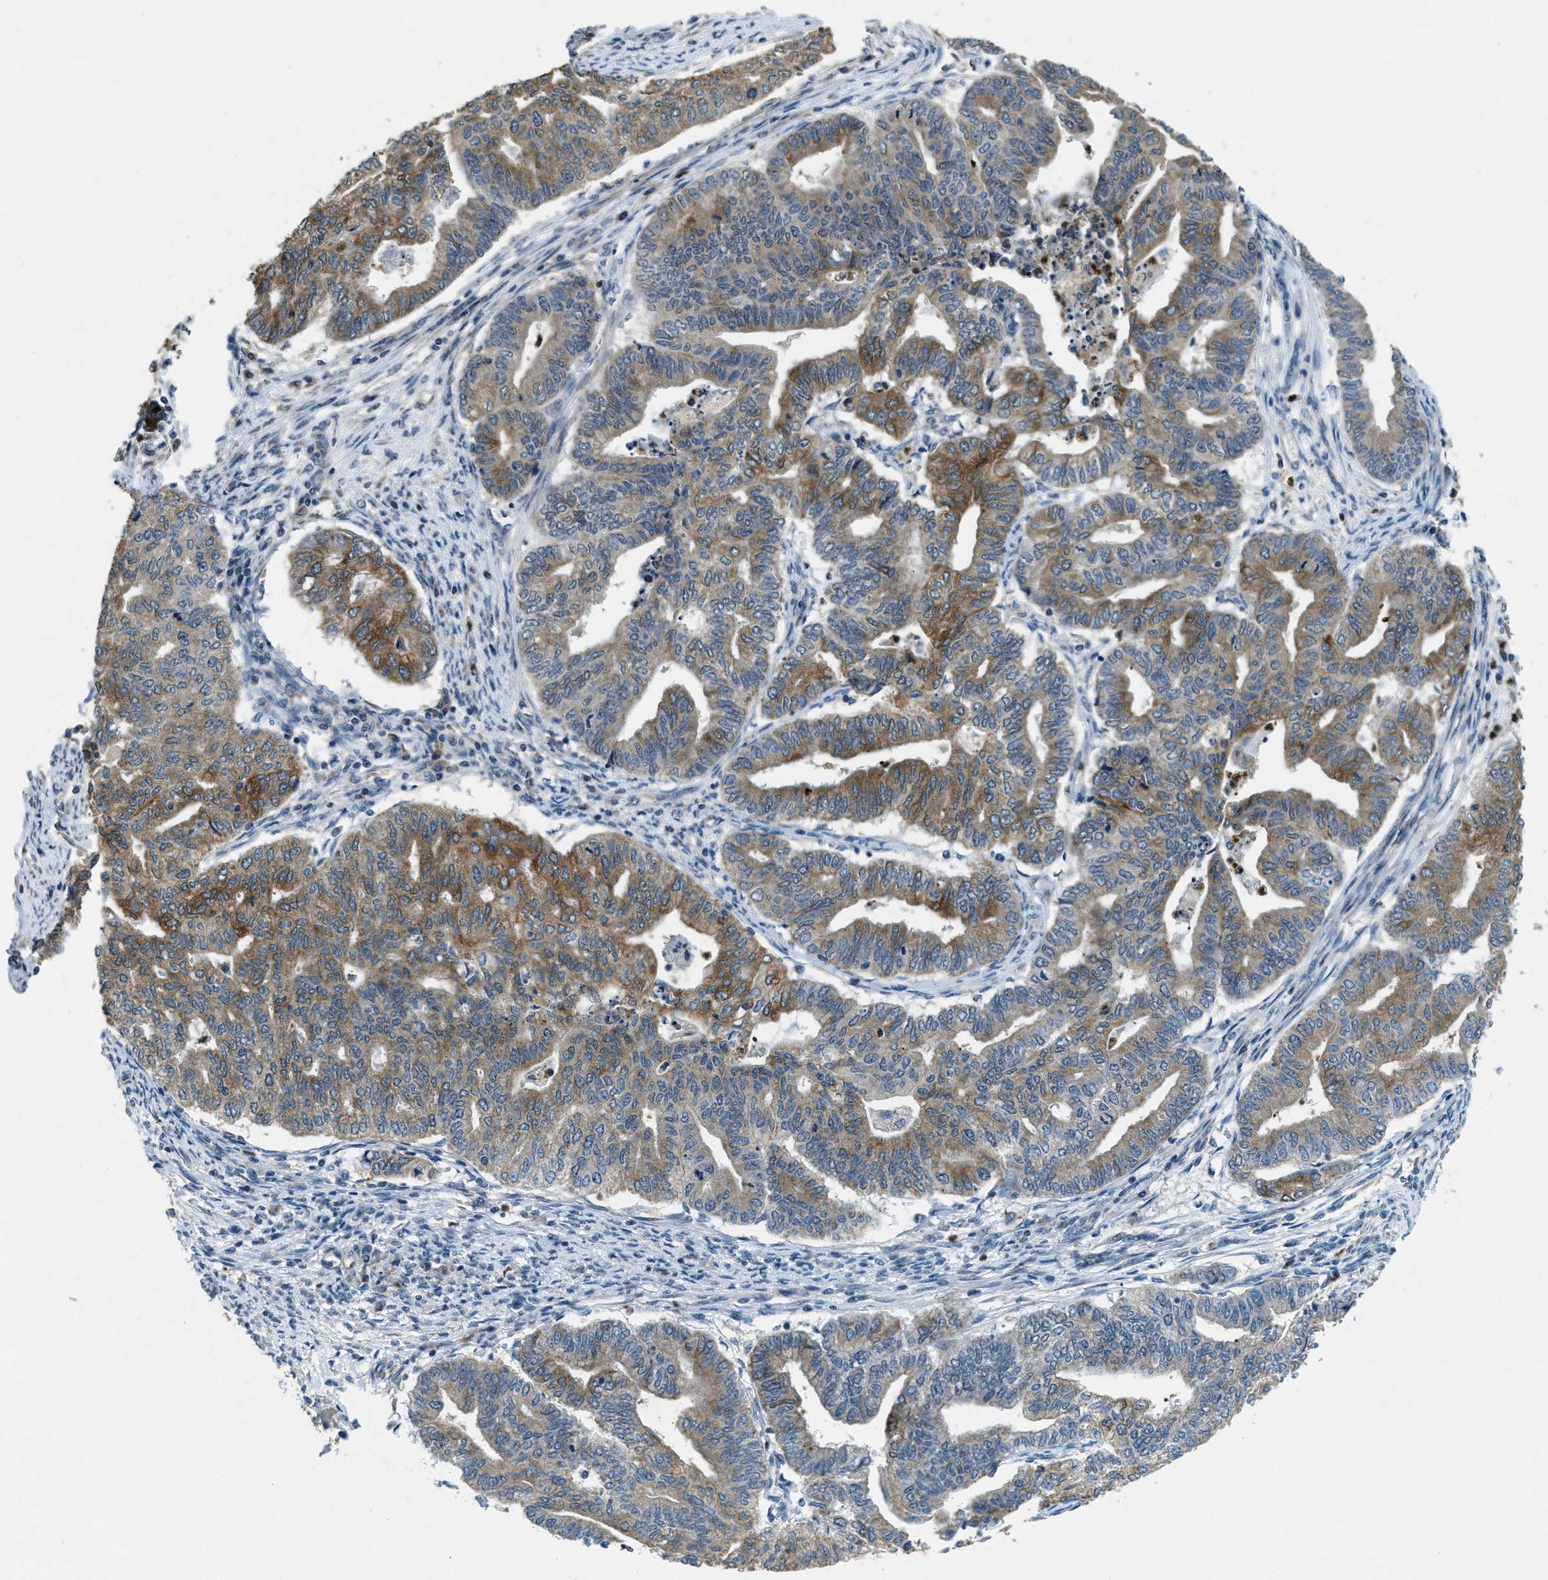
{"staining": {"intensity": "moderate", "quantity": ">75%", "location": "cytoplasmic/membranous"}, "tissue": "endometrial cancer", "cell_type": "Tumor cells", "image_type": "cancer", "snomed": [{"axis": "morphology", "description": "Adenocarcinoma, NOS"}, {"axis": "topography", "description": "Endometrium"}], "caption": "IHC photomicrograph of neoplastic tissue: human endometrial cancer stained using immunohistochemistry shows medium levels of moderate protein expression localized specifically in the cytoplasmic/membranous of tumor cells, appearing as a cytoplasmic/membranous brown color.", "gene": "RAB3D", "patient": {"sex": "female", "age": 79}}